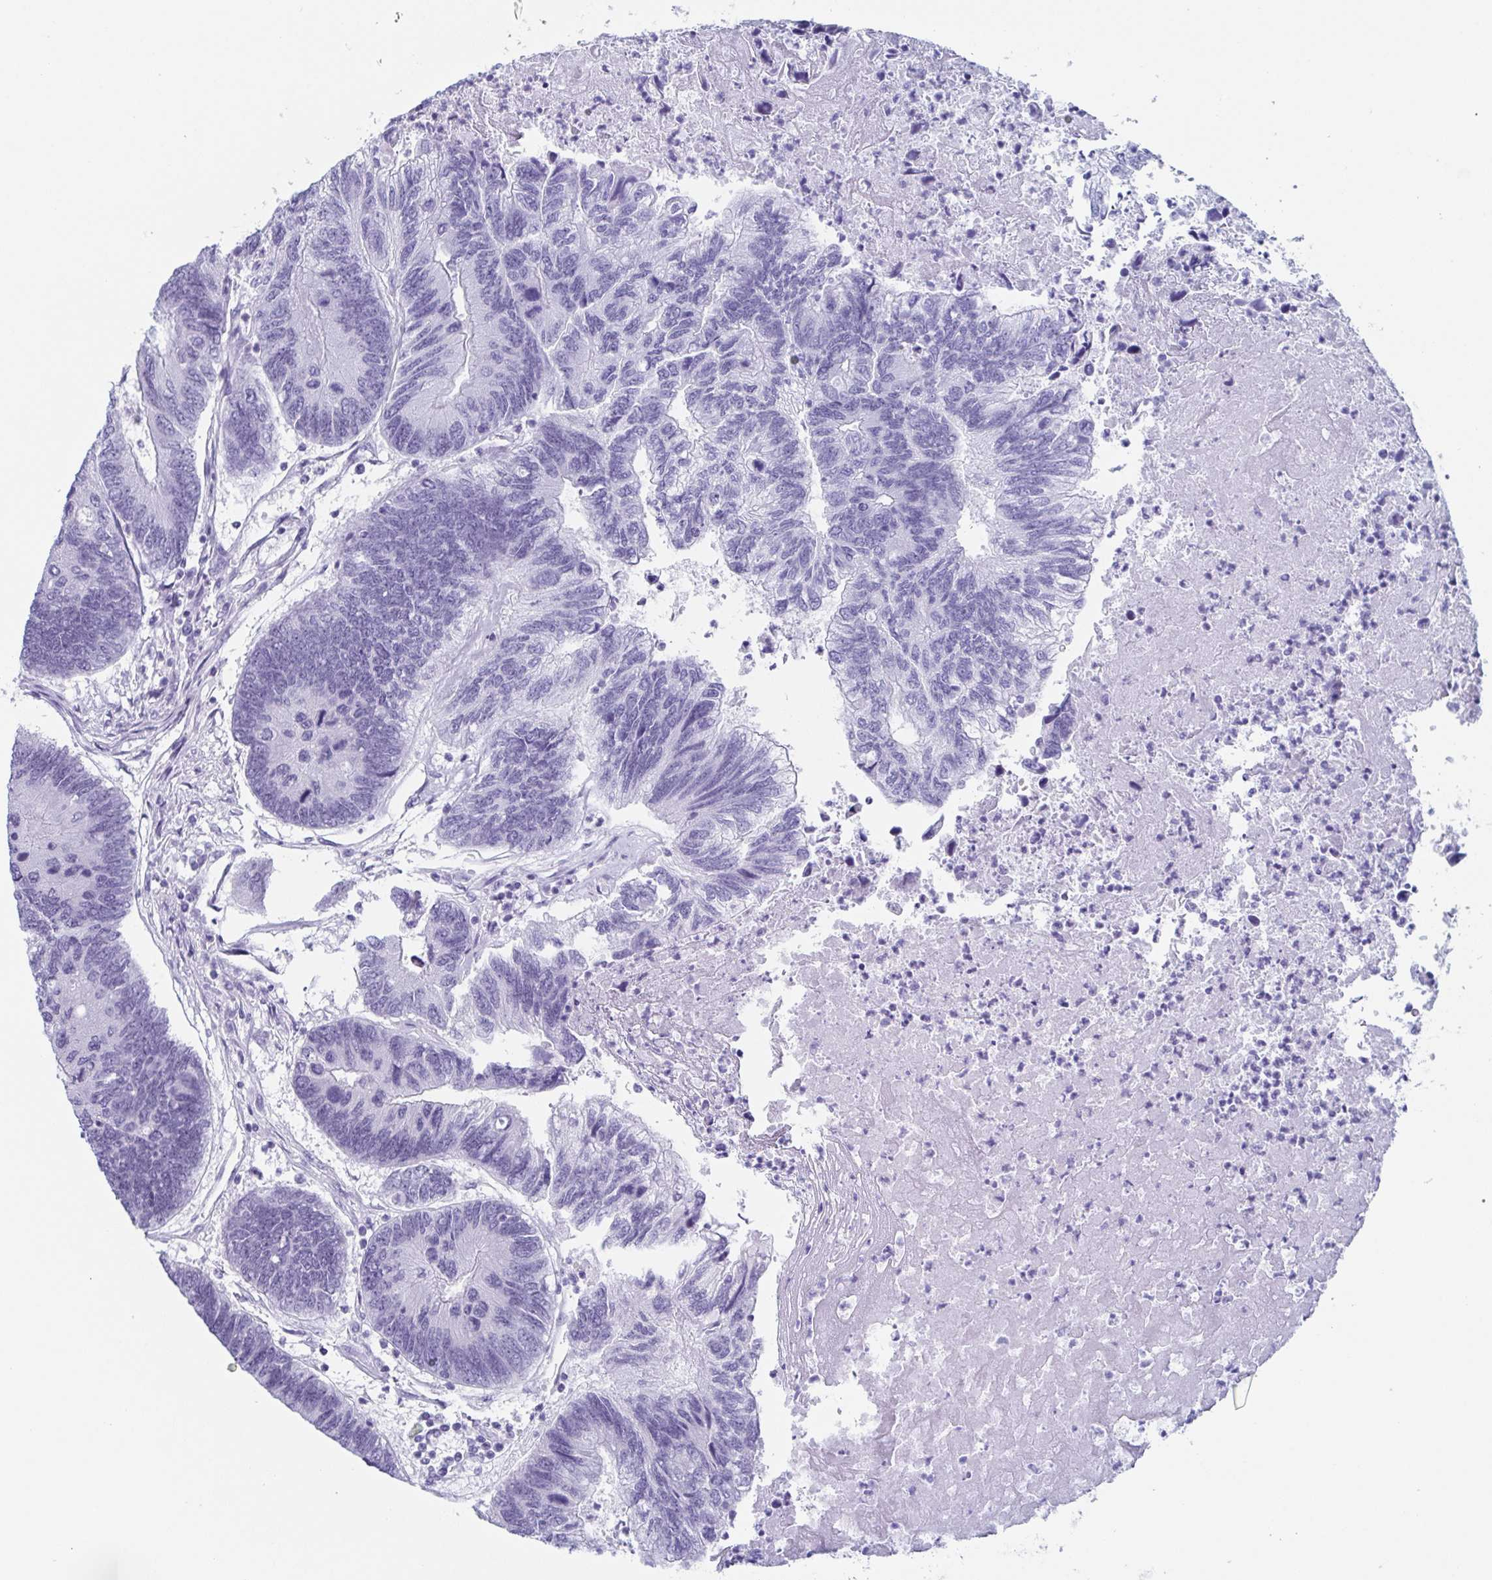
{"staining": {"intensity": "negative", "quantity": "none", "location": "none"}, "tissue": "colorectal cancer", "cell_type": "Tumor cells", "image_type": "cancer", "snomed": [{"axis": "morphology", "description": "Adenocarcinoma, NOS"}, {"axis": "topography", "description": "Colon"}], "caption": "A high-resolution histopathology image shows immunohistochemistry (IHC) staining of colorectal cancer, which shows no significant expression in tumor cells. (DAB immunohistochemistry (IHC), high magnification).", "gene": "LYRM2", "patient": {"sex": "female", "age": 67}}